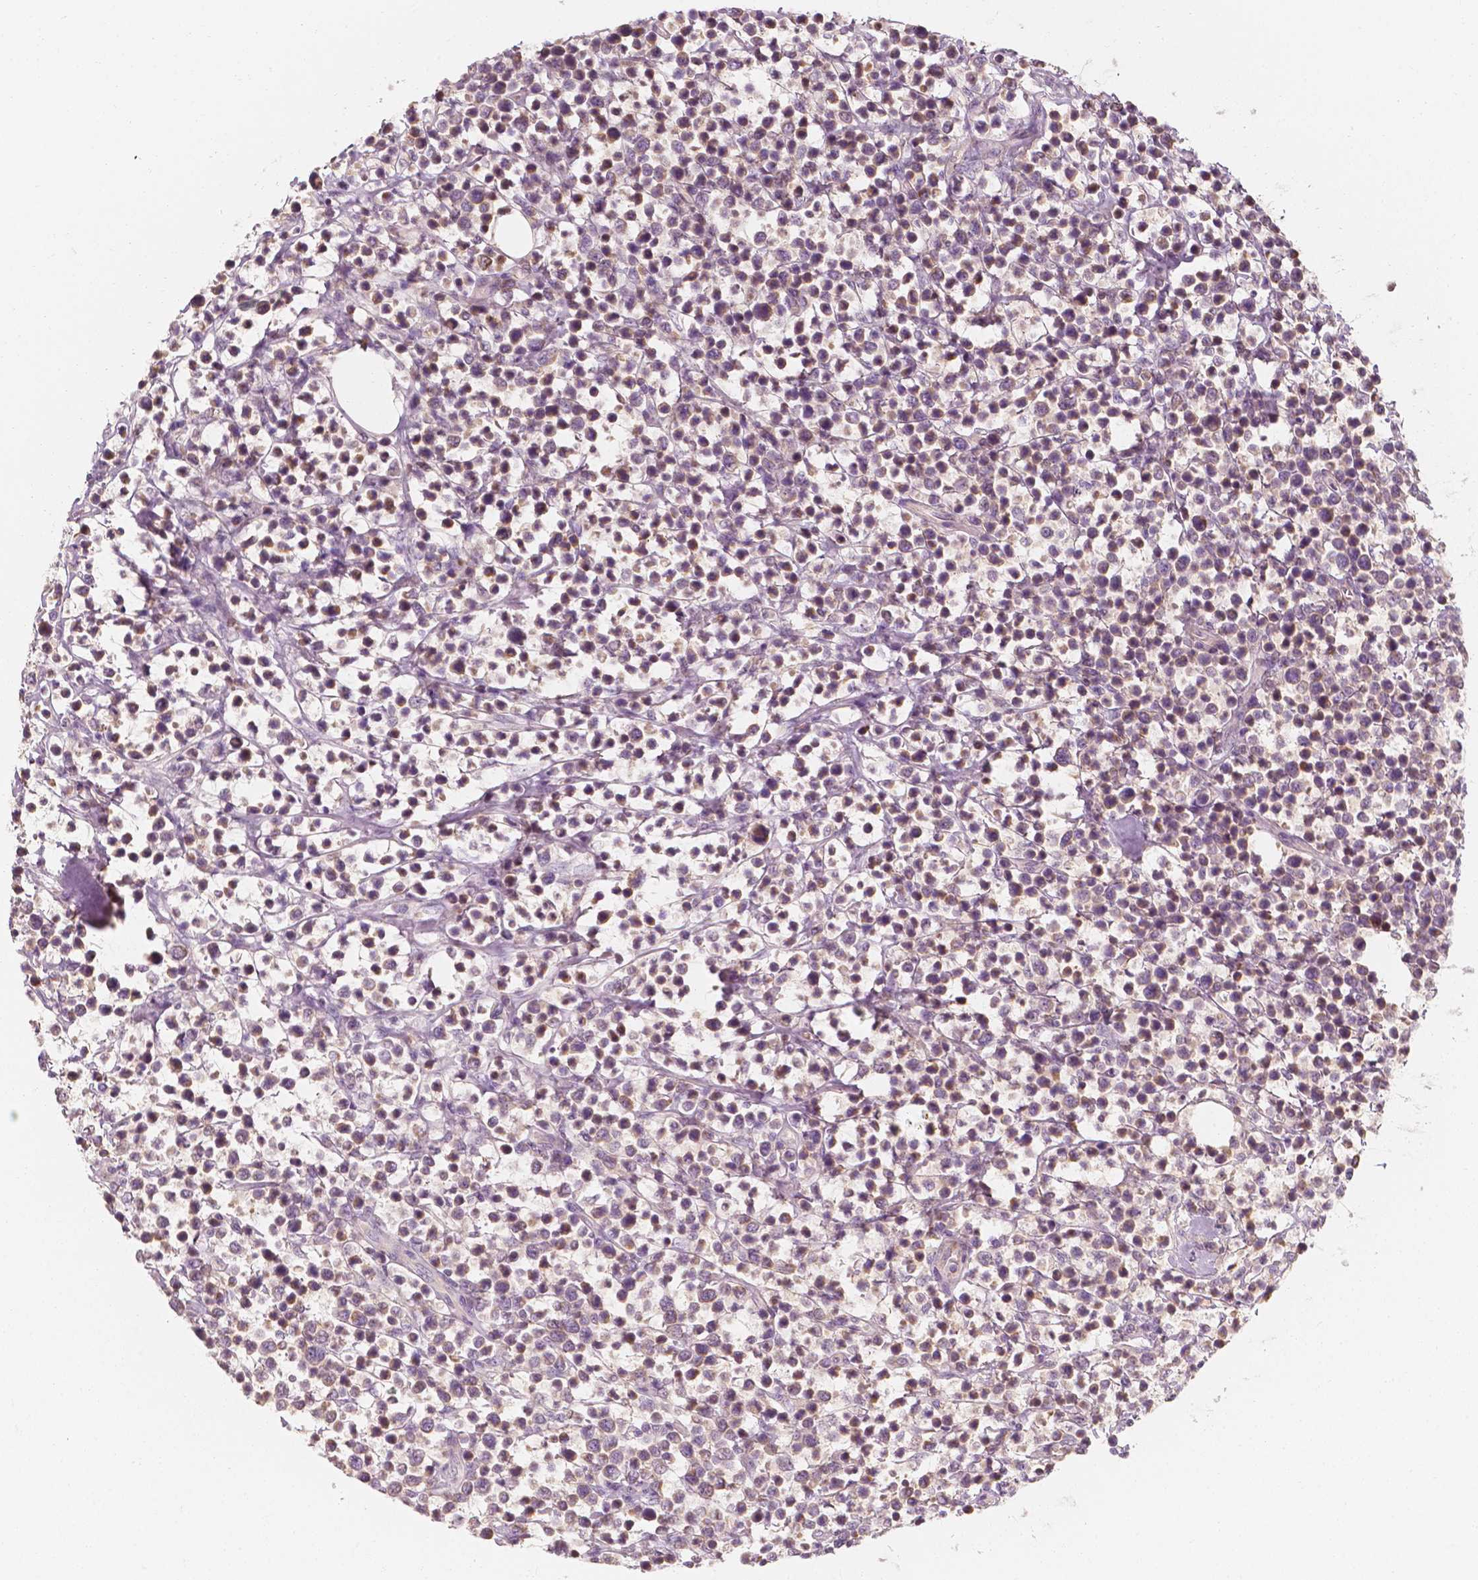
{"staining": {"intensity": "weak", "quantity": "25%-75%", "location": "cytoplasmic/membranous"}, "tissue": "lymphoma", "cell_type": "Tumor cells", "image_type": "cancer", "snomed": [{"axis": "morphology", "description": "Malignant lymphoma, non-Hodgkin's type, High grade"}, {"axis": "topography", "description": "Soft tissue"}], "caption": "Weak cytoplasmic/membranous staining is identified in approximately 25%-75% of tumor cells in high-grade malignant lymphoma, non-Hodgkin's type.", "gene": "SHPK", "patient": {"sex": "female", "age": 56}}